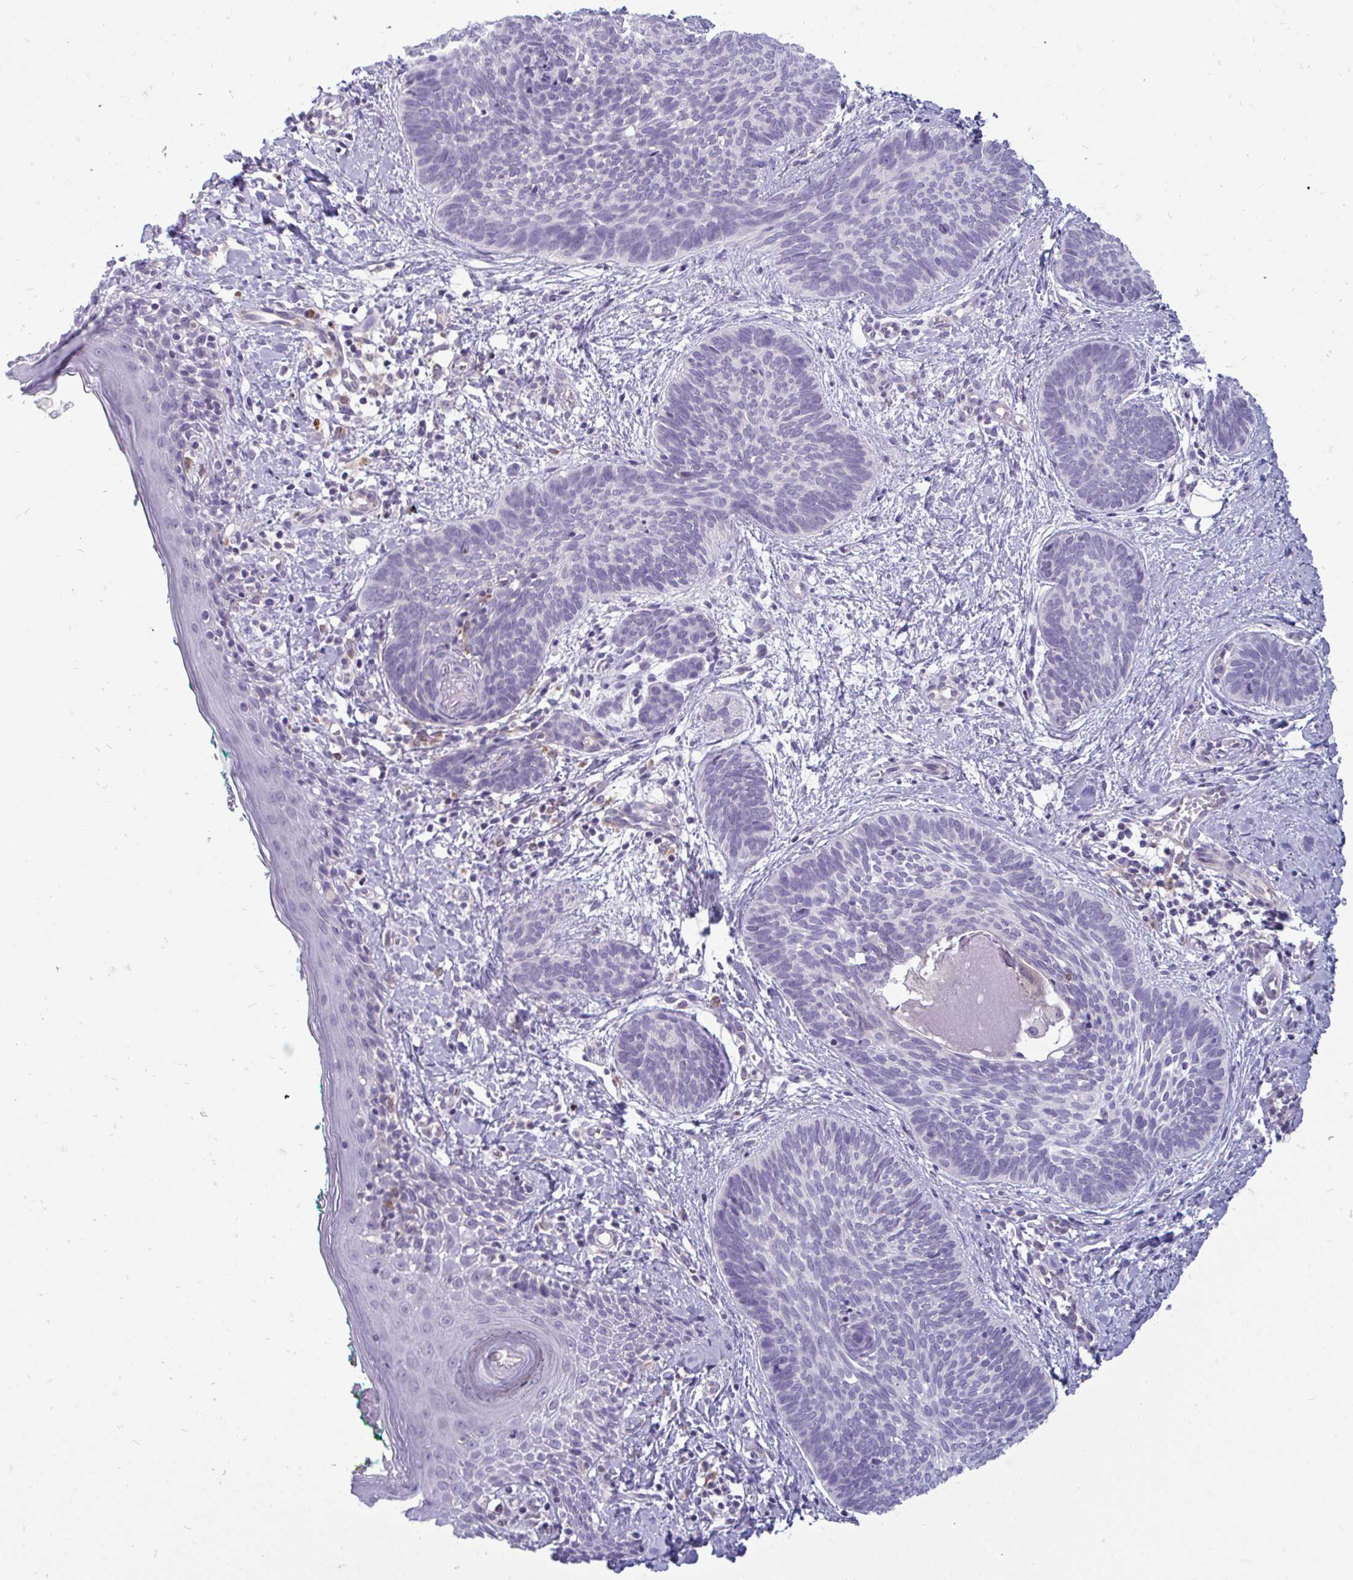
{"staining": {"intensity": "negative", "quantity": "none", "location": "none"}, "tissue": "skin cancer", "cell_type": "Tumor cells", "image_type": "cancer", "snomed": [{"axis": "morphology", "description": "Basal cell carcinoma"}, {"axis": "topography", "description": "Skin"}], "caption": "Tumor cells show no significant staining in skin cancer.", "gene": "ACSL5", "patient": {"sex": "female", "age": 81}}